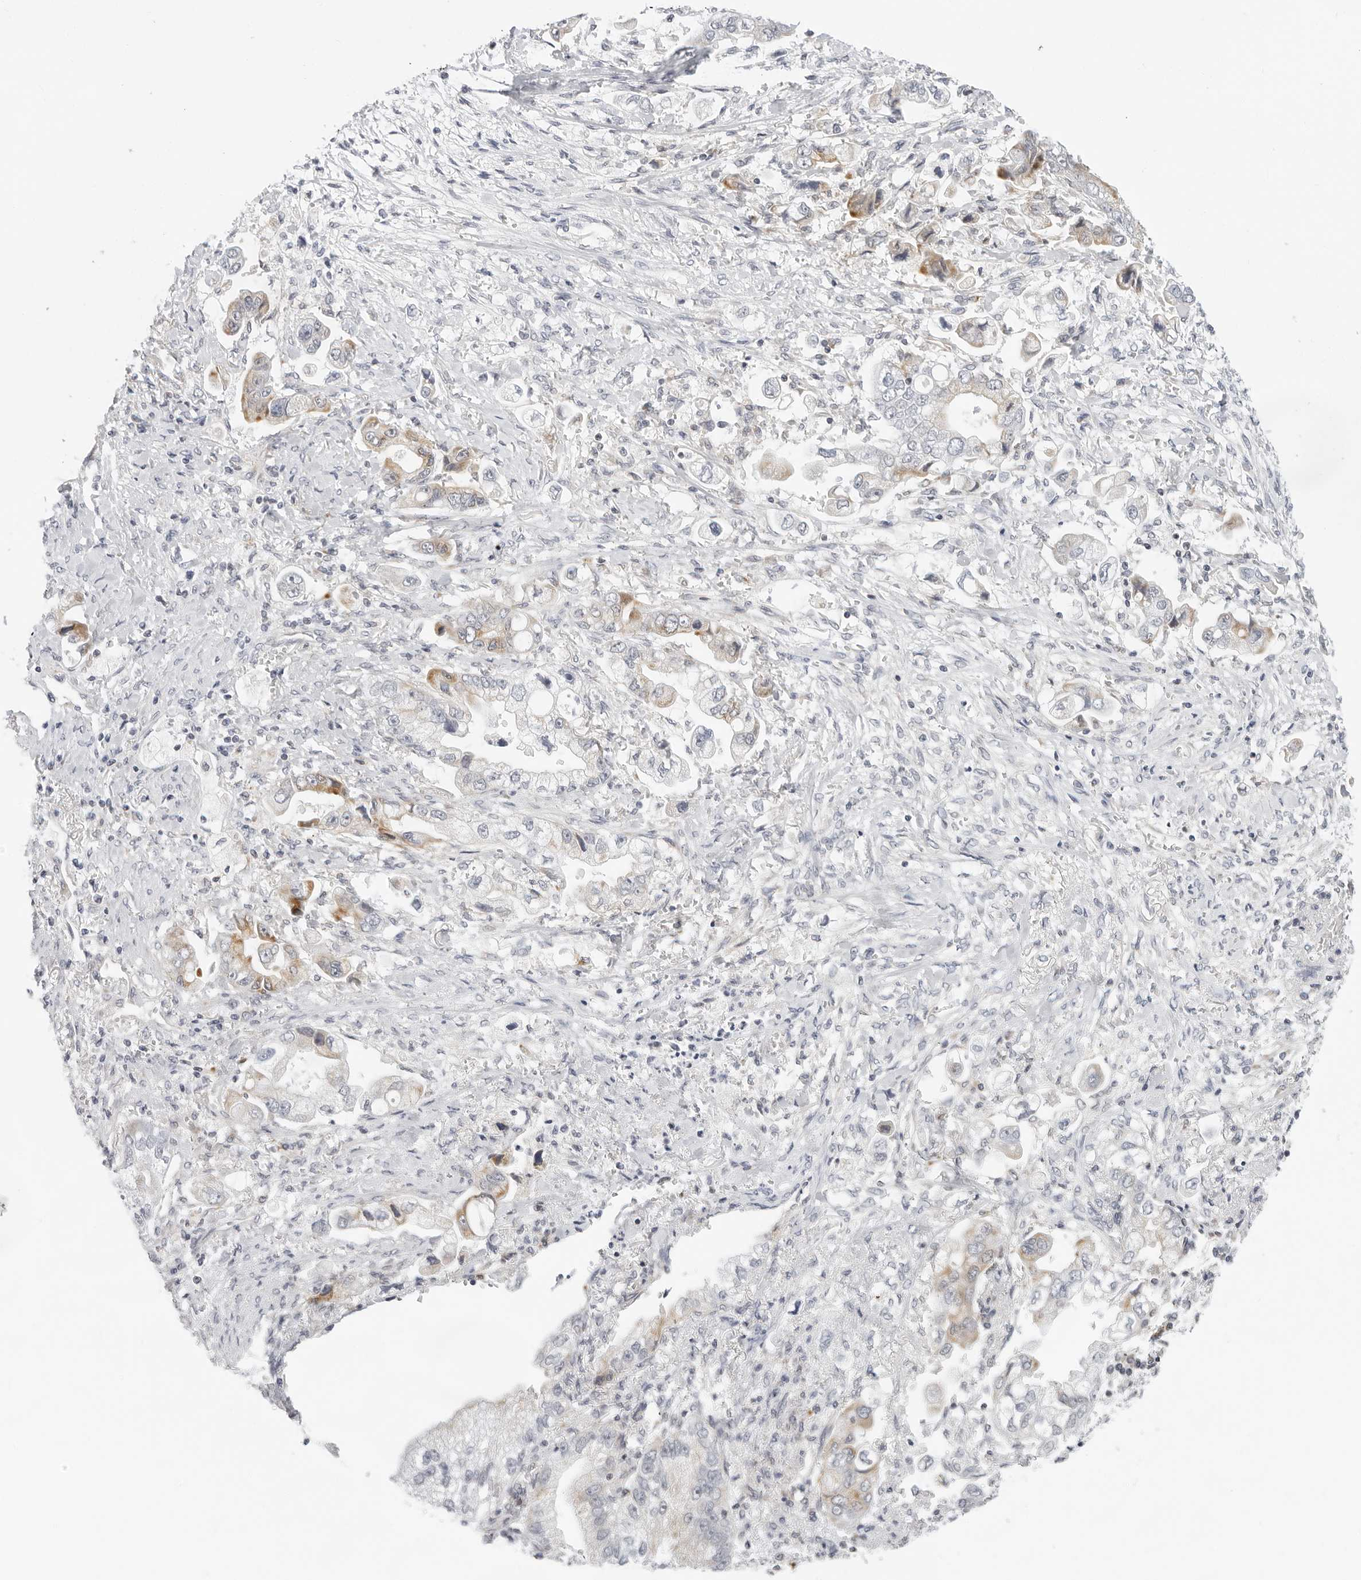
{"staining": {"intensity": "moderate", "quantity": "25%-75%", "location": "cytoplasmic/membranous"}, "tissue": "stomach cancer", "cell_type": "Tumor cells", "image_type": "cancer", "snomed": [{"axis": "morphology", "description": "Adenocarcinoma, NOS"}, {"axis": "topography", "description": "Stomach"}], "caption": "Brown immunohistochemical staining in human stomach cancer exhibits moderate cytoplasmic/membranous staining in approximately 25%-75% of tumor cells.", "gene": "CIART", "patient": {"sex": "male", "age": 62}}